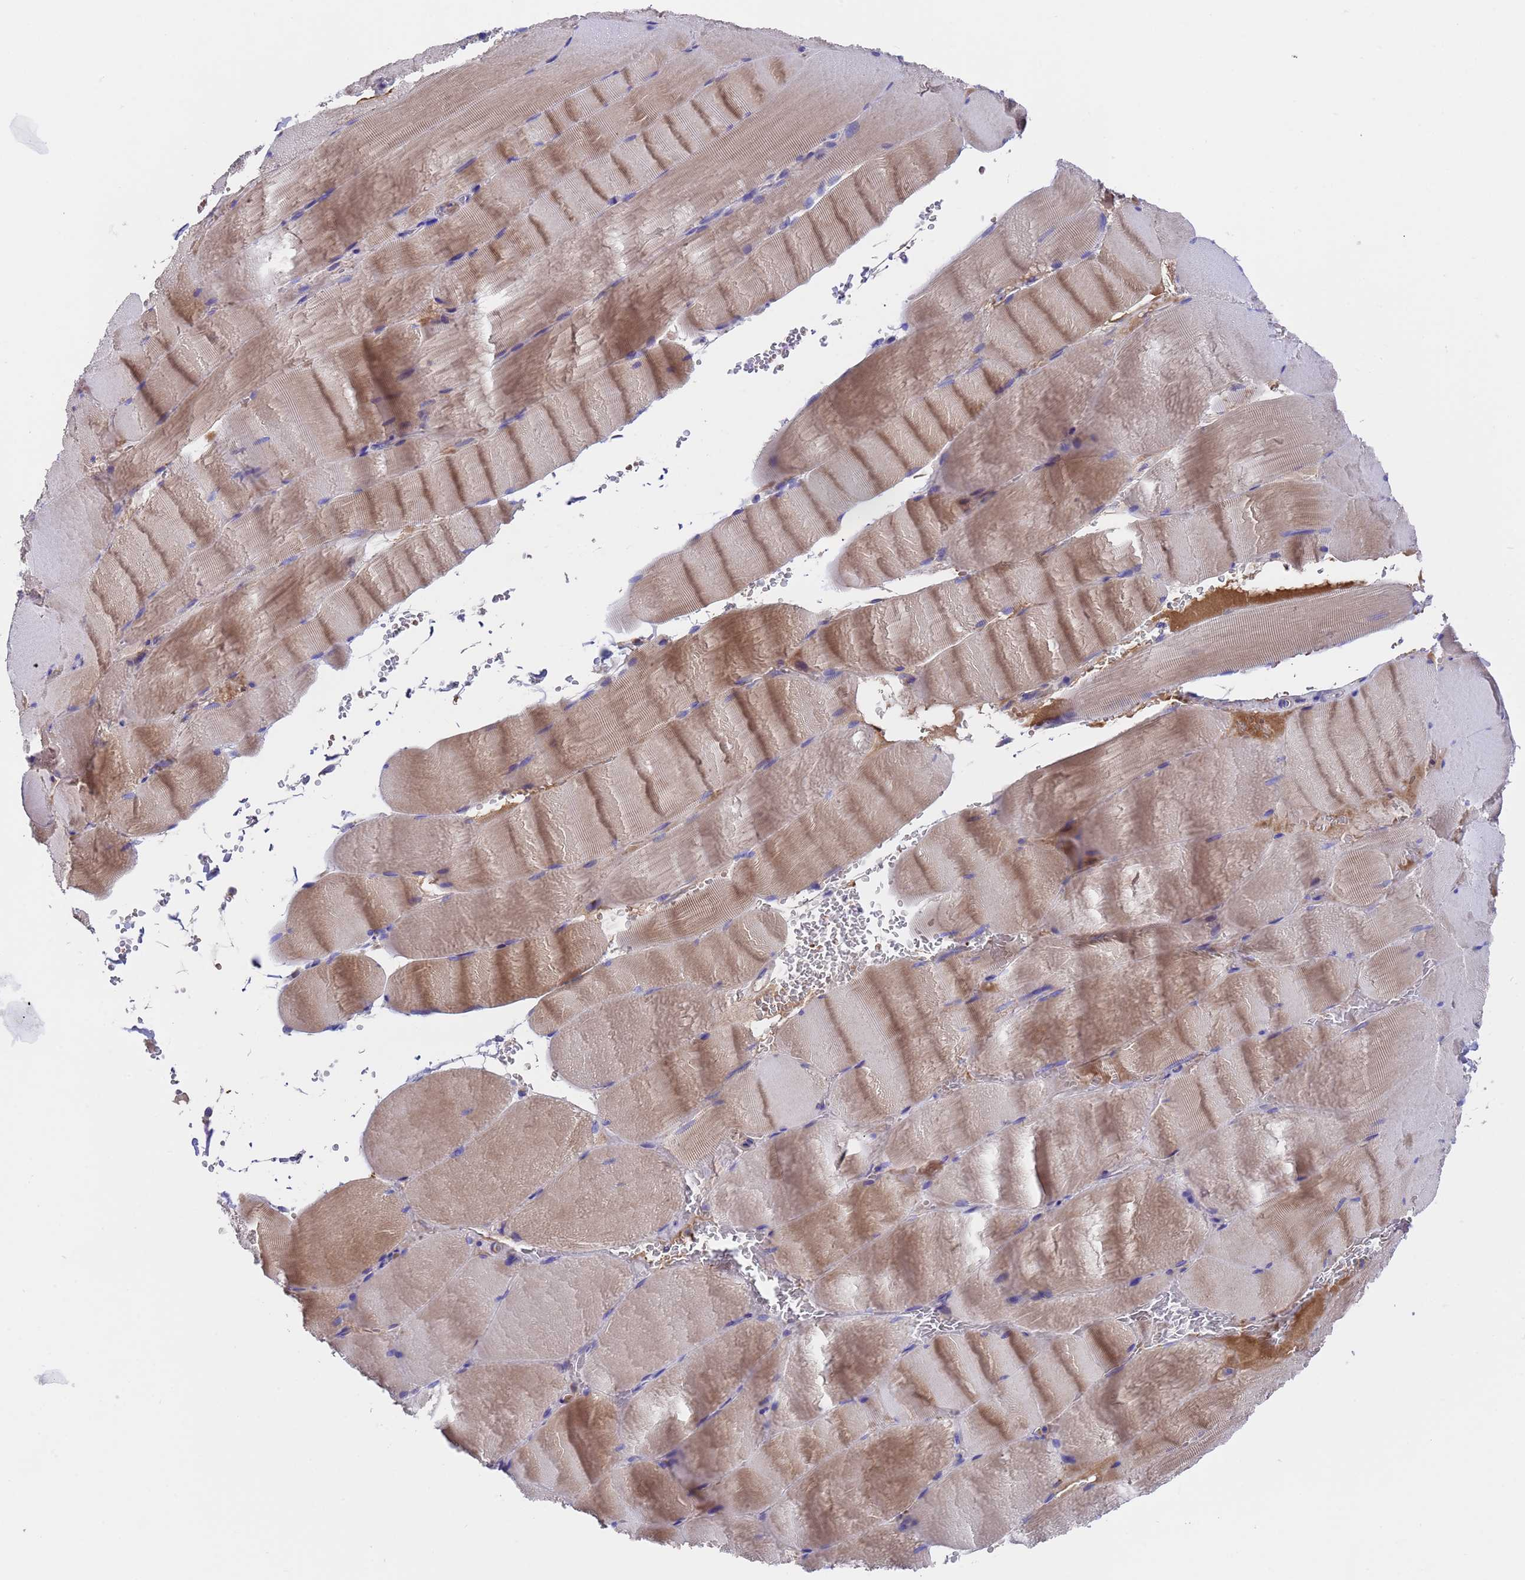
{"staining": {"intensity": "moderate", "quantity": "25%-75%", "location": "cytoplasmic/membranous"}, "tissue": "skeletal muscle", "cell_type": "Myocytes", "image_type": "normal", "snomed": [{"axis": "morphology", "description": "Normal tissue, NOS"}, {"axis": "topography", "description": "Skeletal muscle"}, {"axis": "topography", "description": "Head-Neck"}], "caption": "Protein staining reveals moderate cytoplasmic/membranous staining in about 25%-75% of myocytes in normal skeletal muscle.", "gene": "ELP6", "patient": {"sex": "male", "age": 66}}